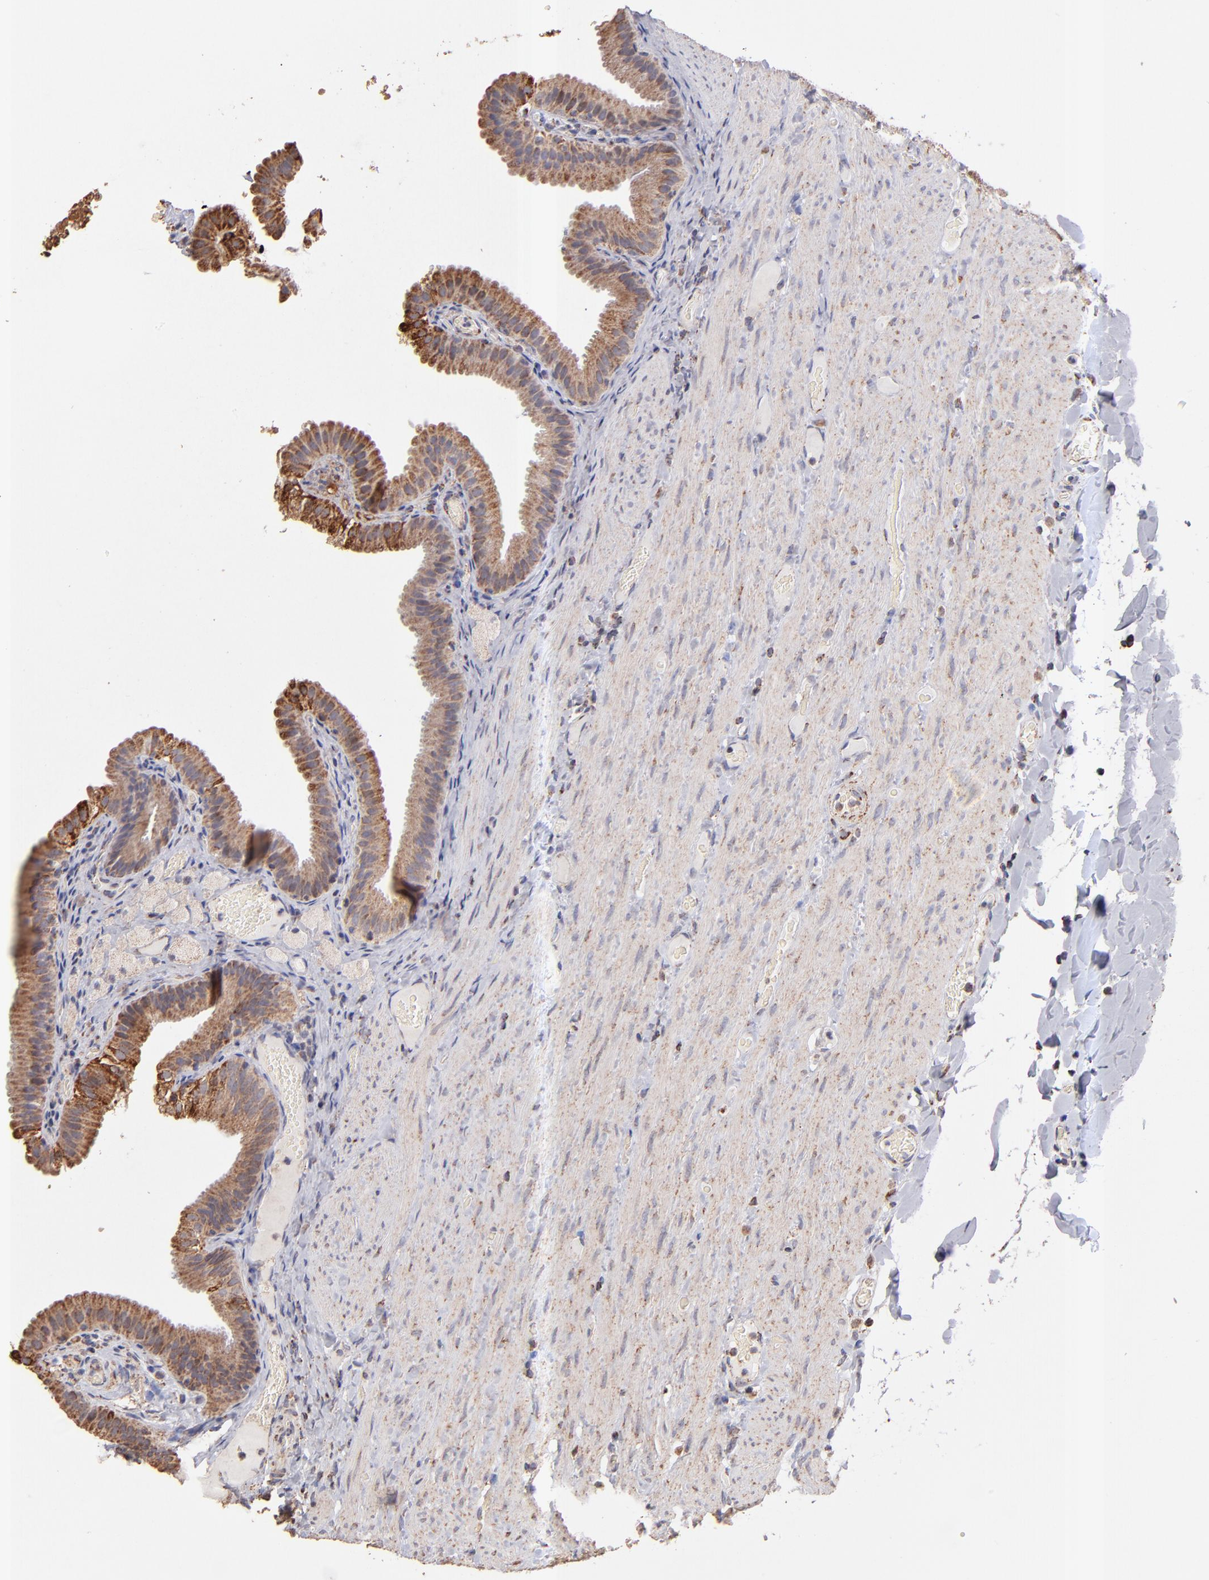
{"staining": {"intensity": "moderate", "quantity": ">75%", "location": "cytoplasmic/membranous"}, "tissue": "gallbladder", "cell_type": "Glandular cells", "image_type": "normal", "snomed": [{"axis": "morphology", "description": "Normal tissue, NOS"}, {"axis": "topography", "description": "Gallbladder"}], "caption": "Immunohistochemical staining of normal human gallbladder reveals >75% levels of moderate cytoplasmic/membranous protein expression in about >75% of glandular cells.", "gene": "DLST", "patient": {"sex": "female", "age": 24}}